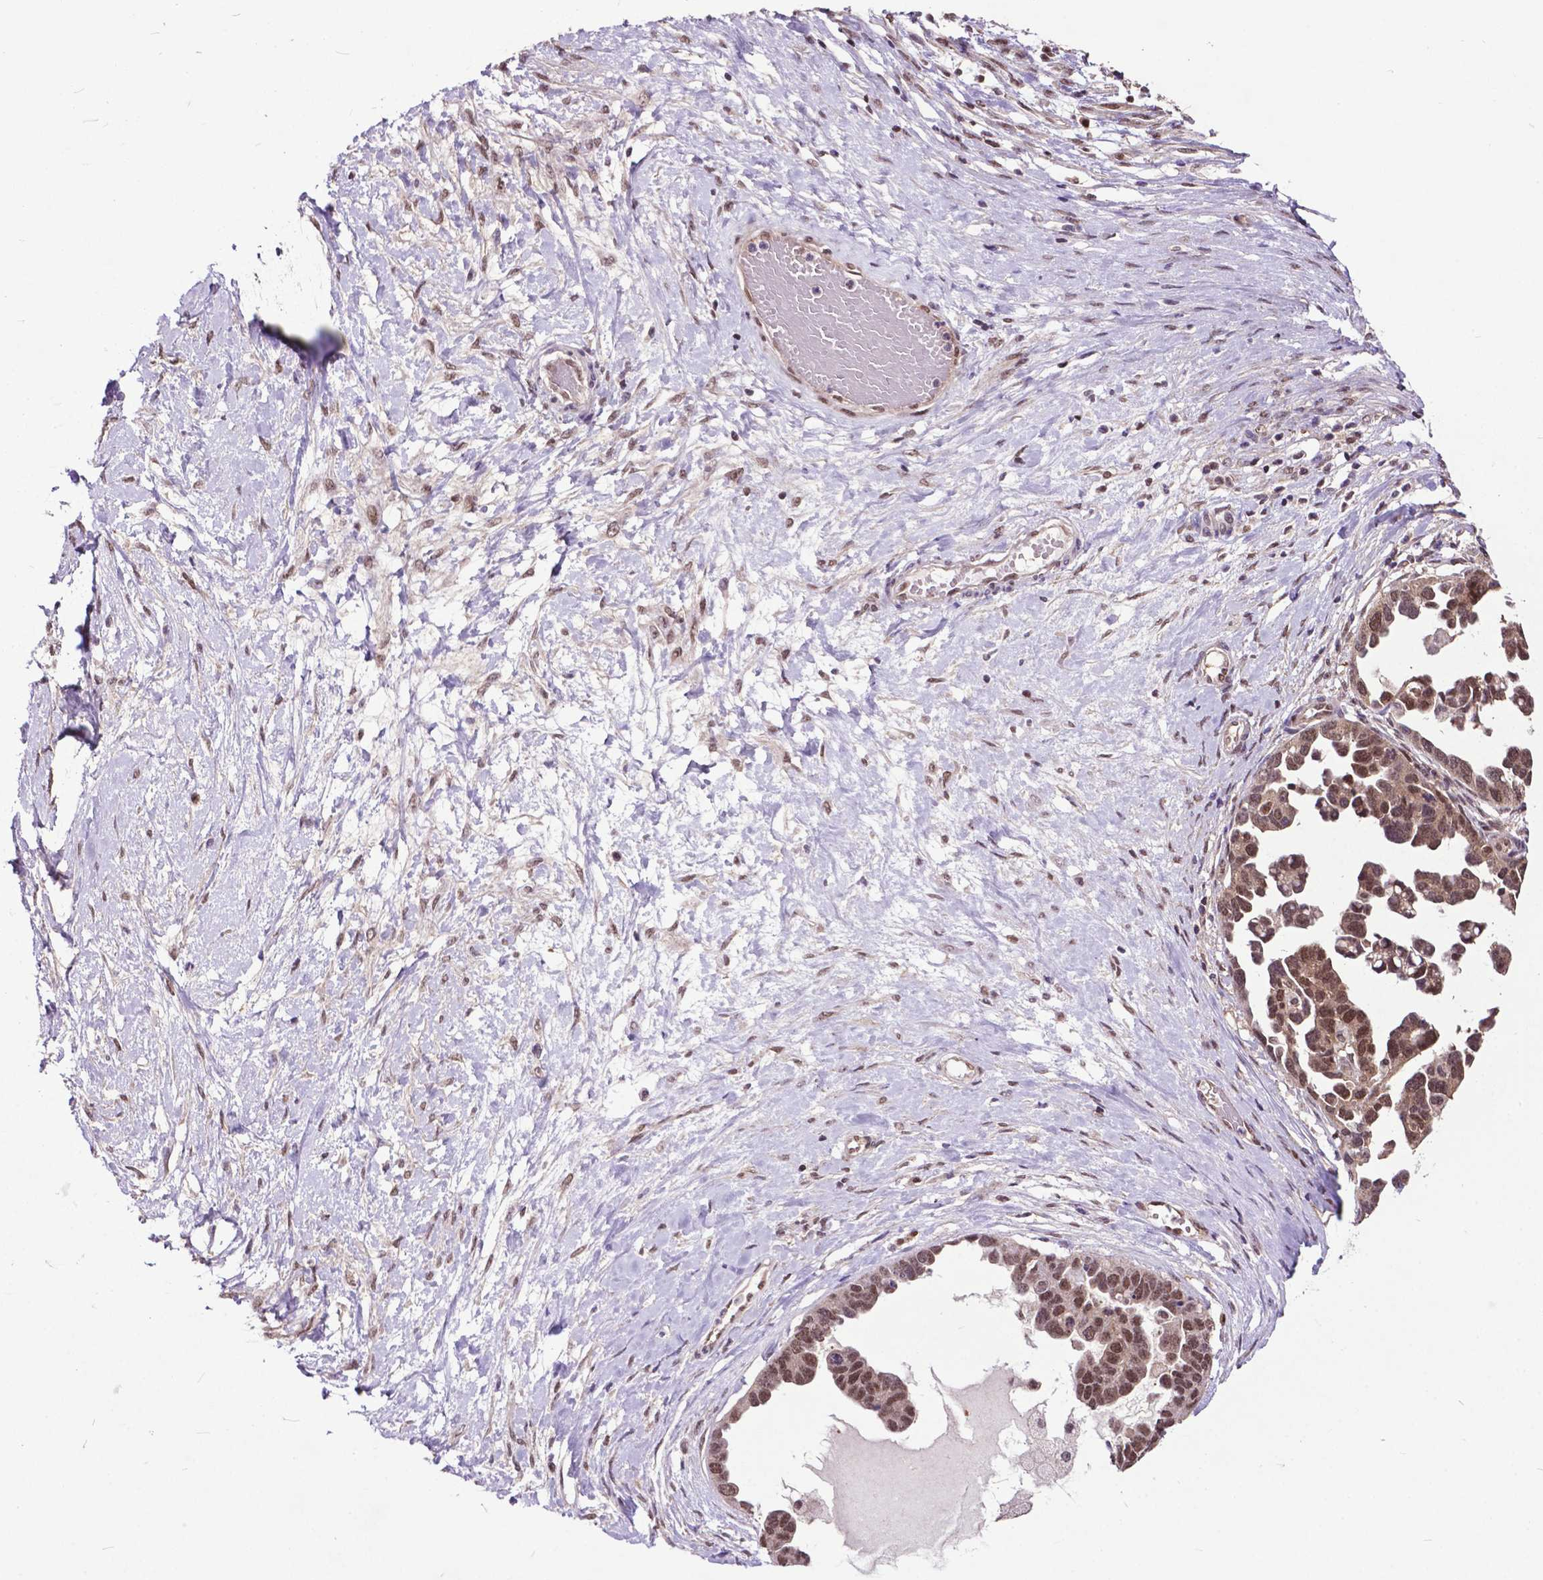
{"staining": {"intensity": "moderate", "quantity": ">75%", "location": "nuclear"}, "tissue": "ovarian cancer", "cell_type": "Tumor cells", "image_type": "cancer", "snomed": [{"axis": "morphology", "description": "Cystadenocarcinoma, serous, NOS"}, {"axis": "topography", "description": "Ovary"}], "caption": "Human ovarian cancer (serous cystadenocarcinoma) stained with a protein marker reveals moderate staining in tumor cells.", "gene": "FAF1", "patient": {"sex": "female", "age": 54}}